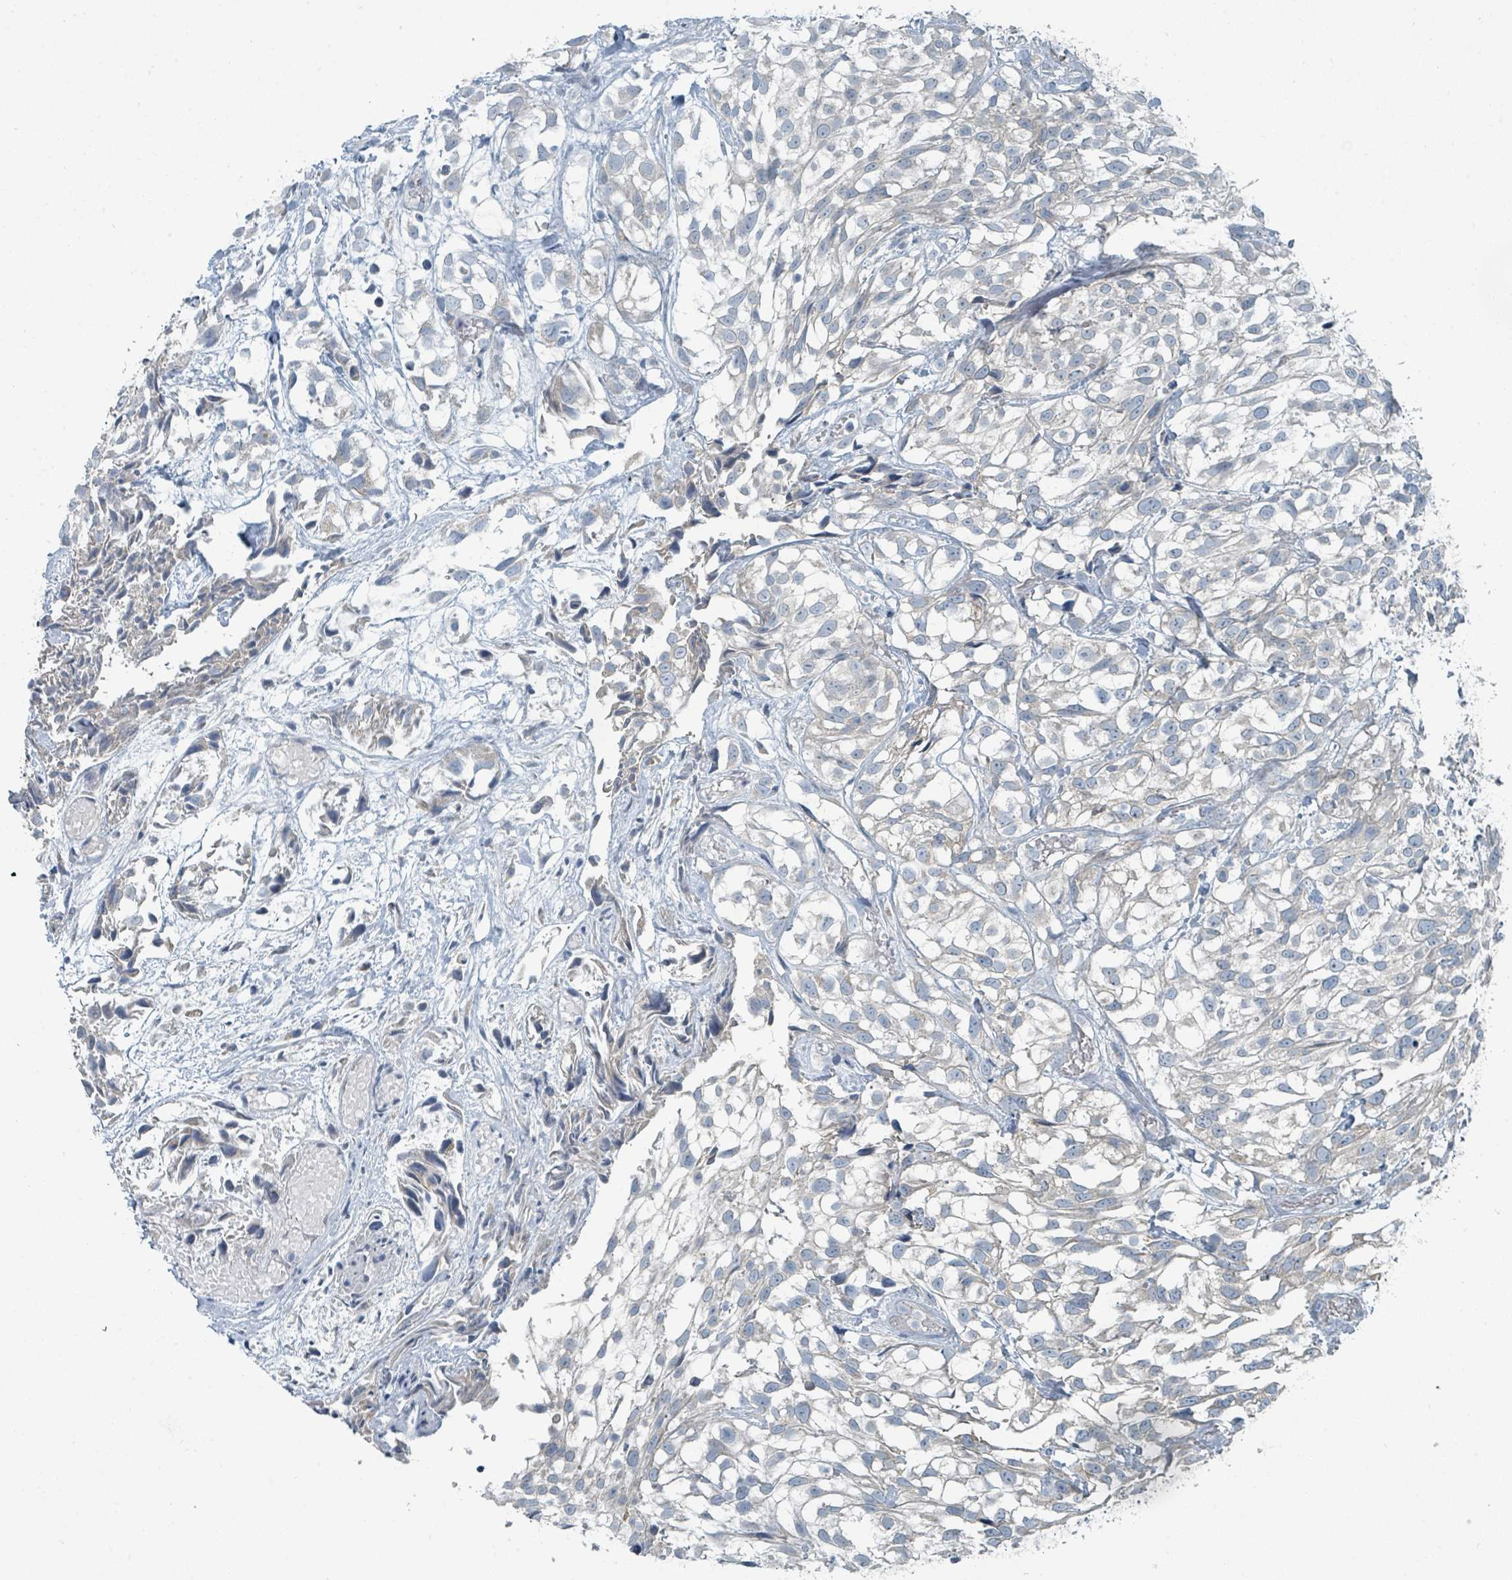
{"staining": {"intensity": "negative", "quantity": "none", "location": "none"}, "tissue": "urothelial cancer", "cell_type": "Tumor cells", "image_type": "cancer", "snomed": [{"axis": "morphology", "description": "Urothelial carcinoma, High grade"}, {"axis": "topography", "description": "Urinary bladder"}], "caption": "An immunohistochemistry micrograph of urothelial carcinoma (high-grade) is shown. There is no staining in tumor cells of urothelial carcinoma (high-grade).", "gene": "RASA4", "patient": {"sex": "male", "age": 56}}